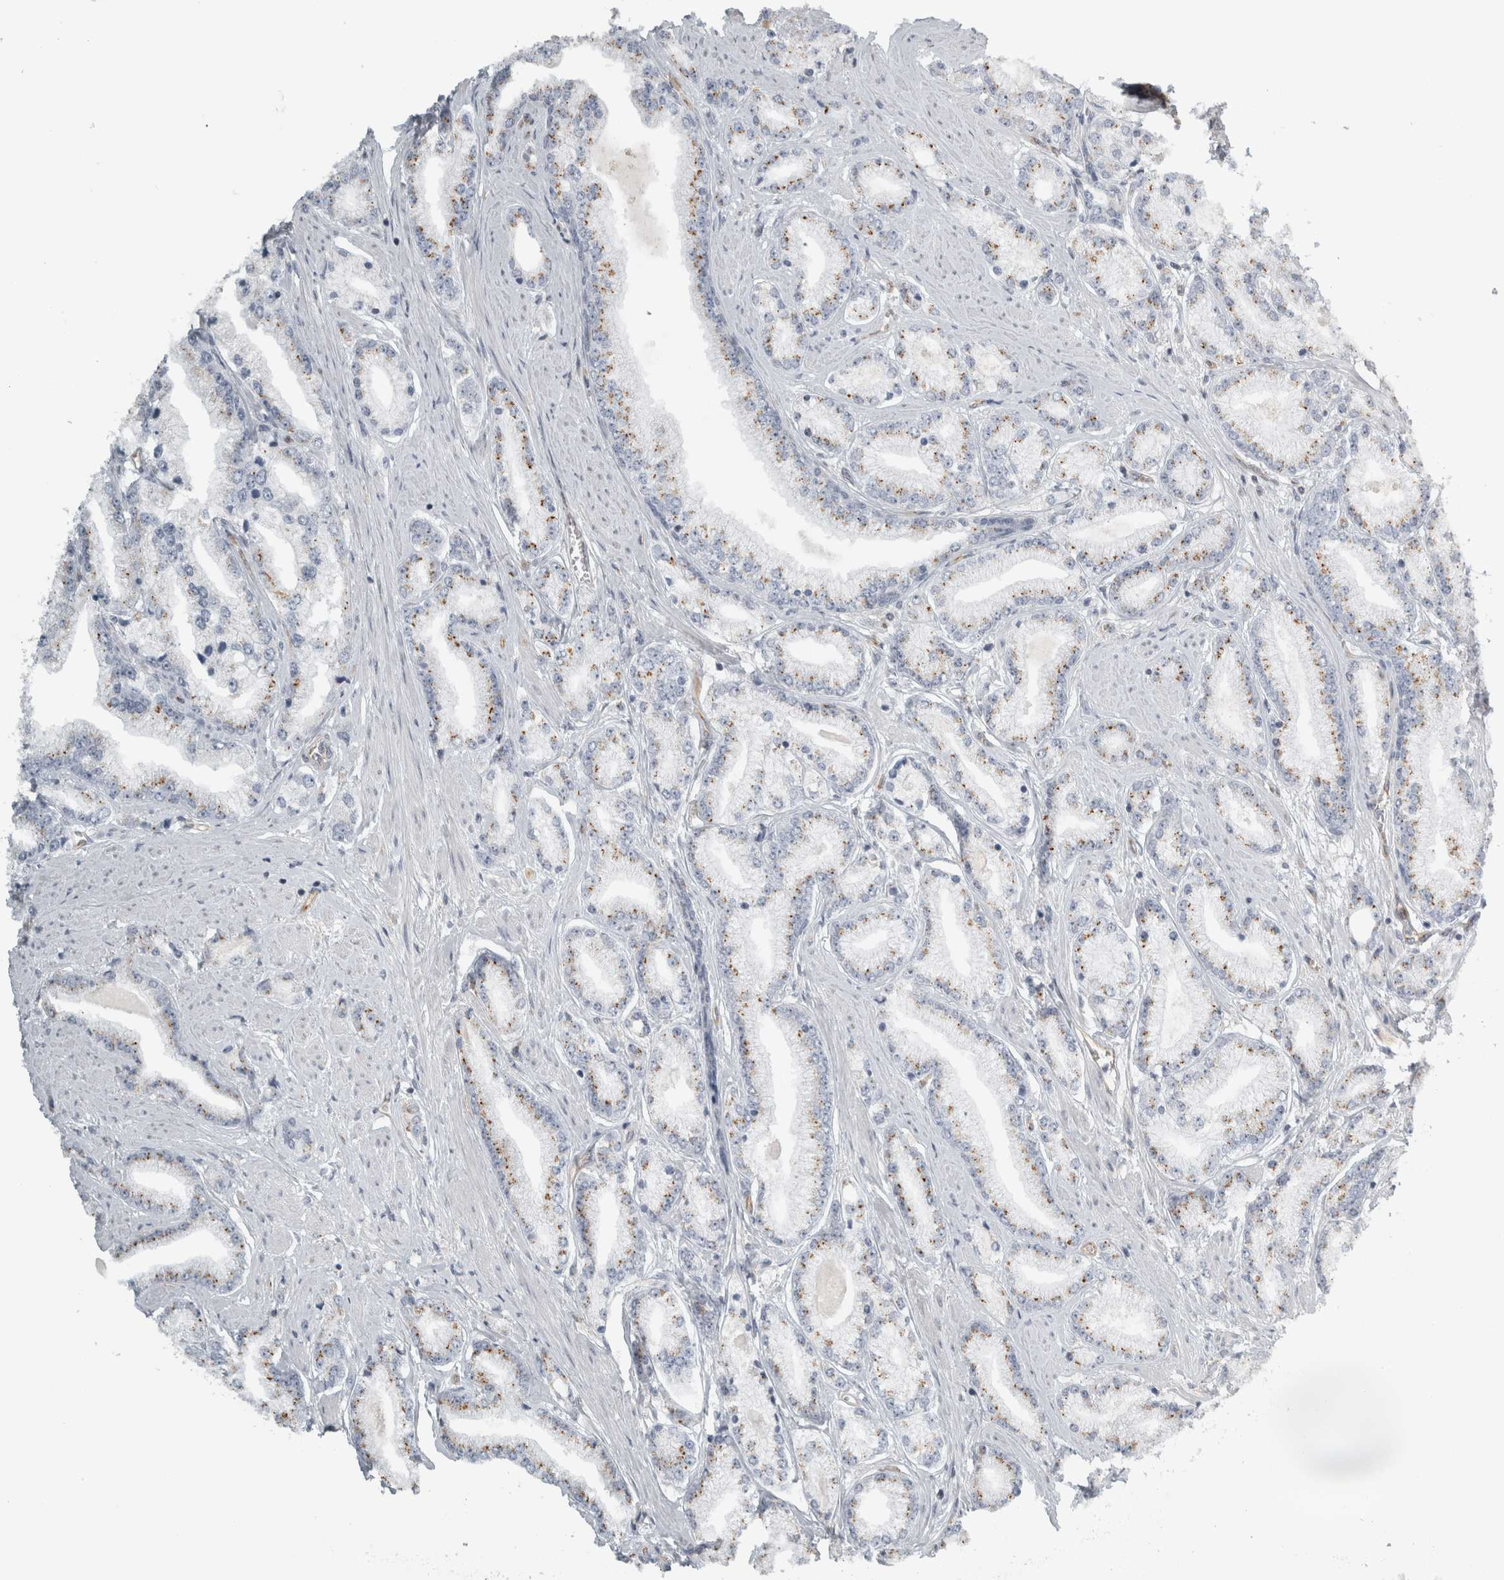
{"staining": {"intensity": "weak", "quantity": ">75%", "location": "cytoplasmic/membranous"}, "tissue": "prostate cancer", "cell_type": "Tumor cells", "image_type": "cancer", "snomed": [{"axis": "morphology", "description": "Adenocarcinoma, Low grade"}, {"axis": "topography", "description": "Prostate"}], "caption": "Prostate low-grade adenocarcinoma stained with a brown dye shows weak cytoplasmic/membranous positive staining in approximately >75% of tumor cells.", "gene": "PEX6", "patient": {"sex": "male", "age": 62}}